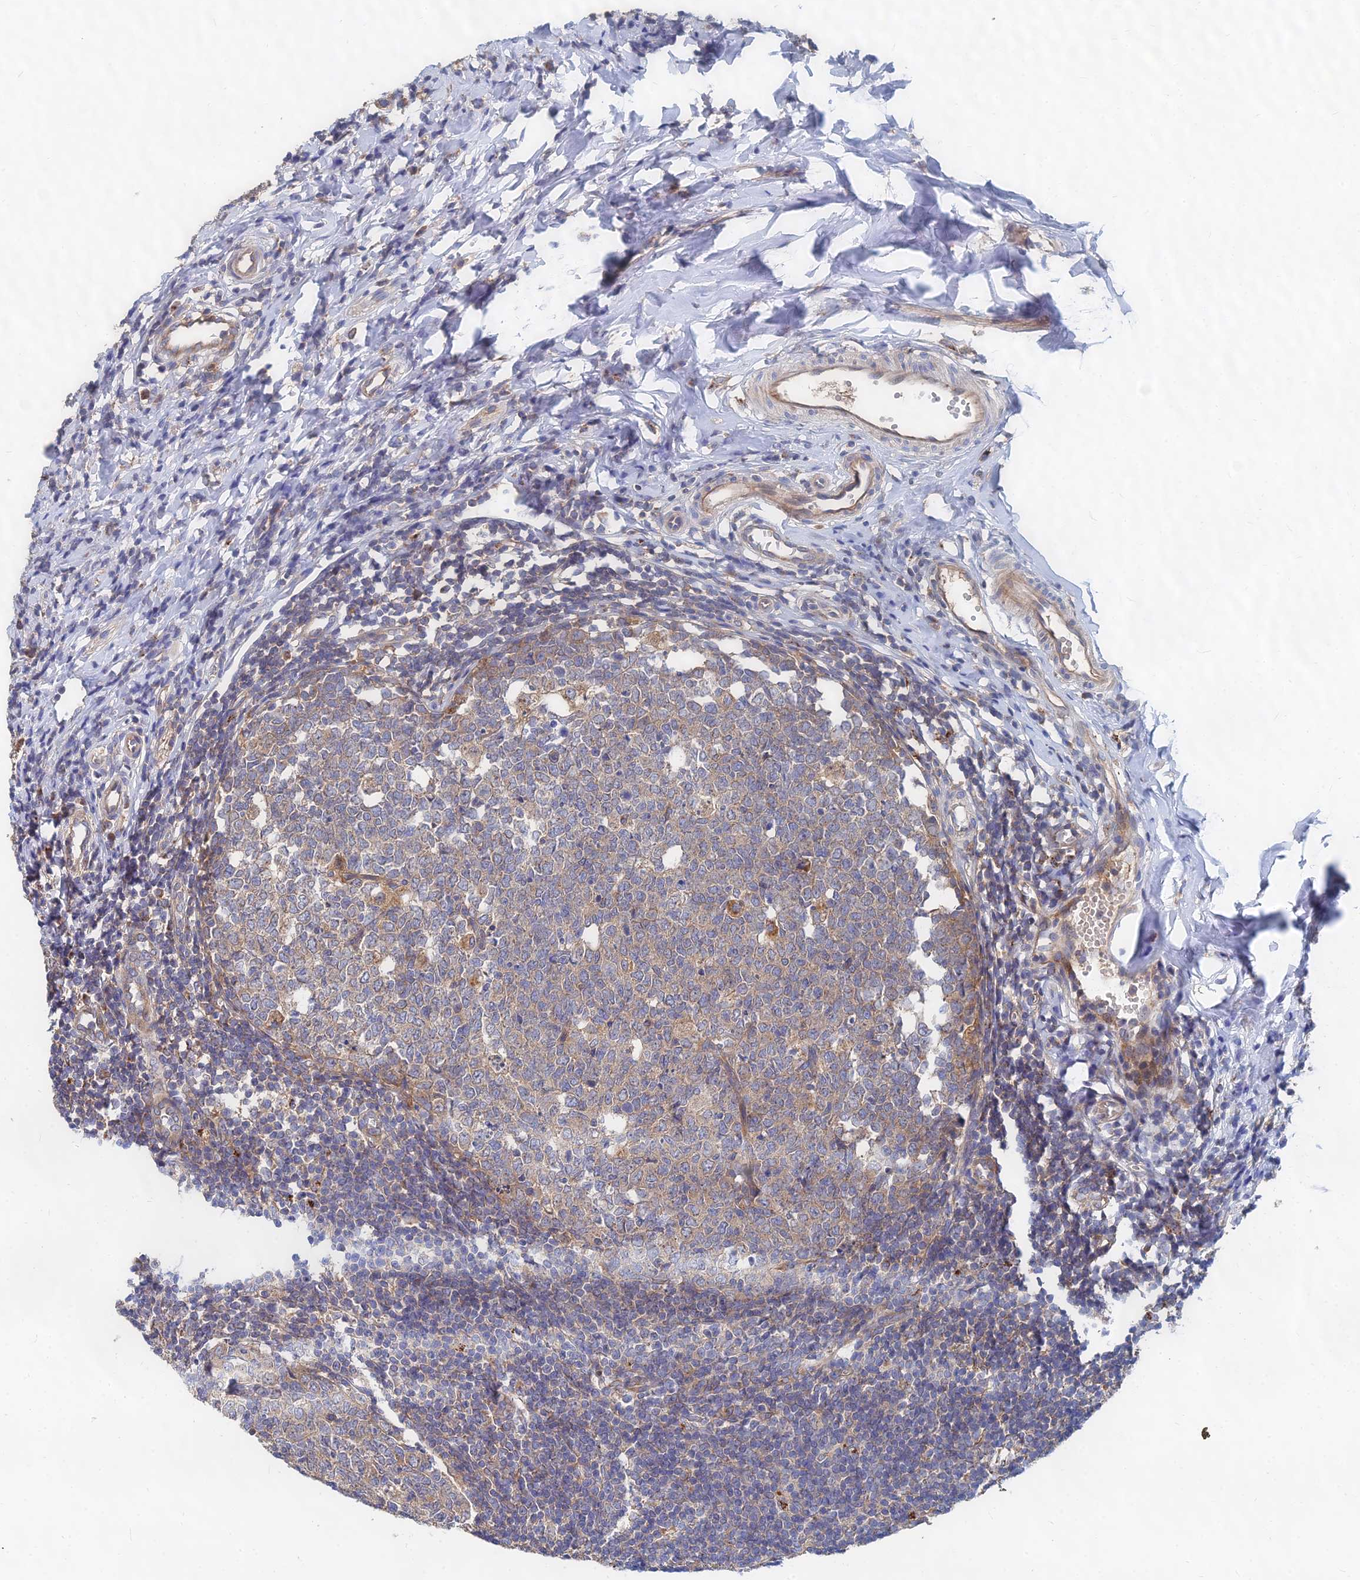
{"staining": {"intensity": "moderate", "quantity": ">75%", "location": "cytoplasmic/membranous"}, "tissue": "appendix", "cell_type": "Glandular cells", "image_type": "normal", "snomed": [{"axis": "morphology", "description": "Normal tissue, NOS"}, {"axis": "topography", "description": "Appendix"}], "caption": "Appendix stained for a protein (brown) demonstrates moderate cytoplasmic/membranous positive expression in approximately >75% of glandular cells.", "gene": "CCZ1B", "patient": {"sex": "male", "age": 14}}